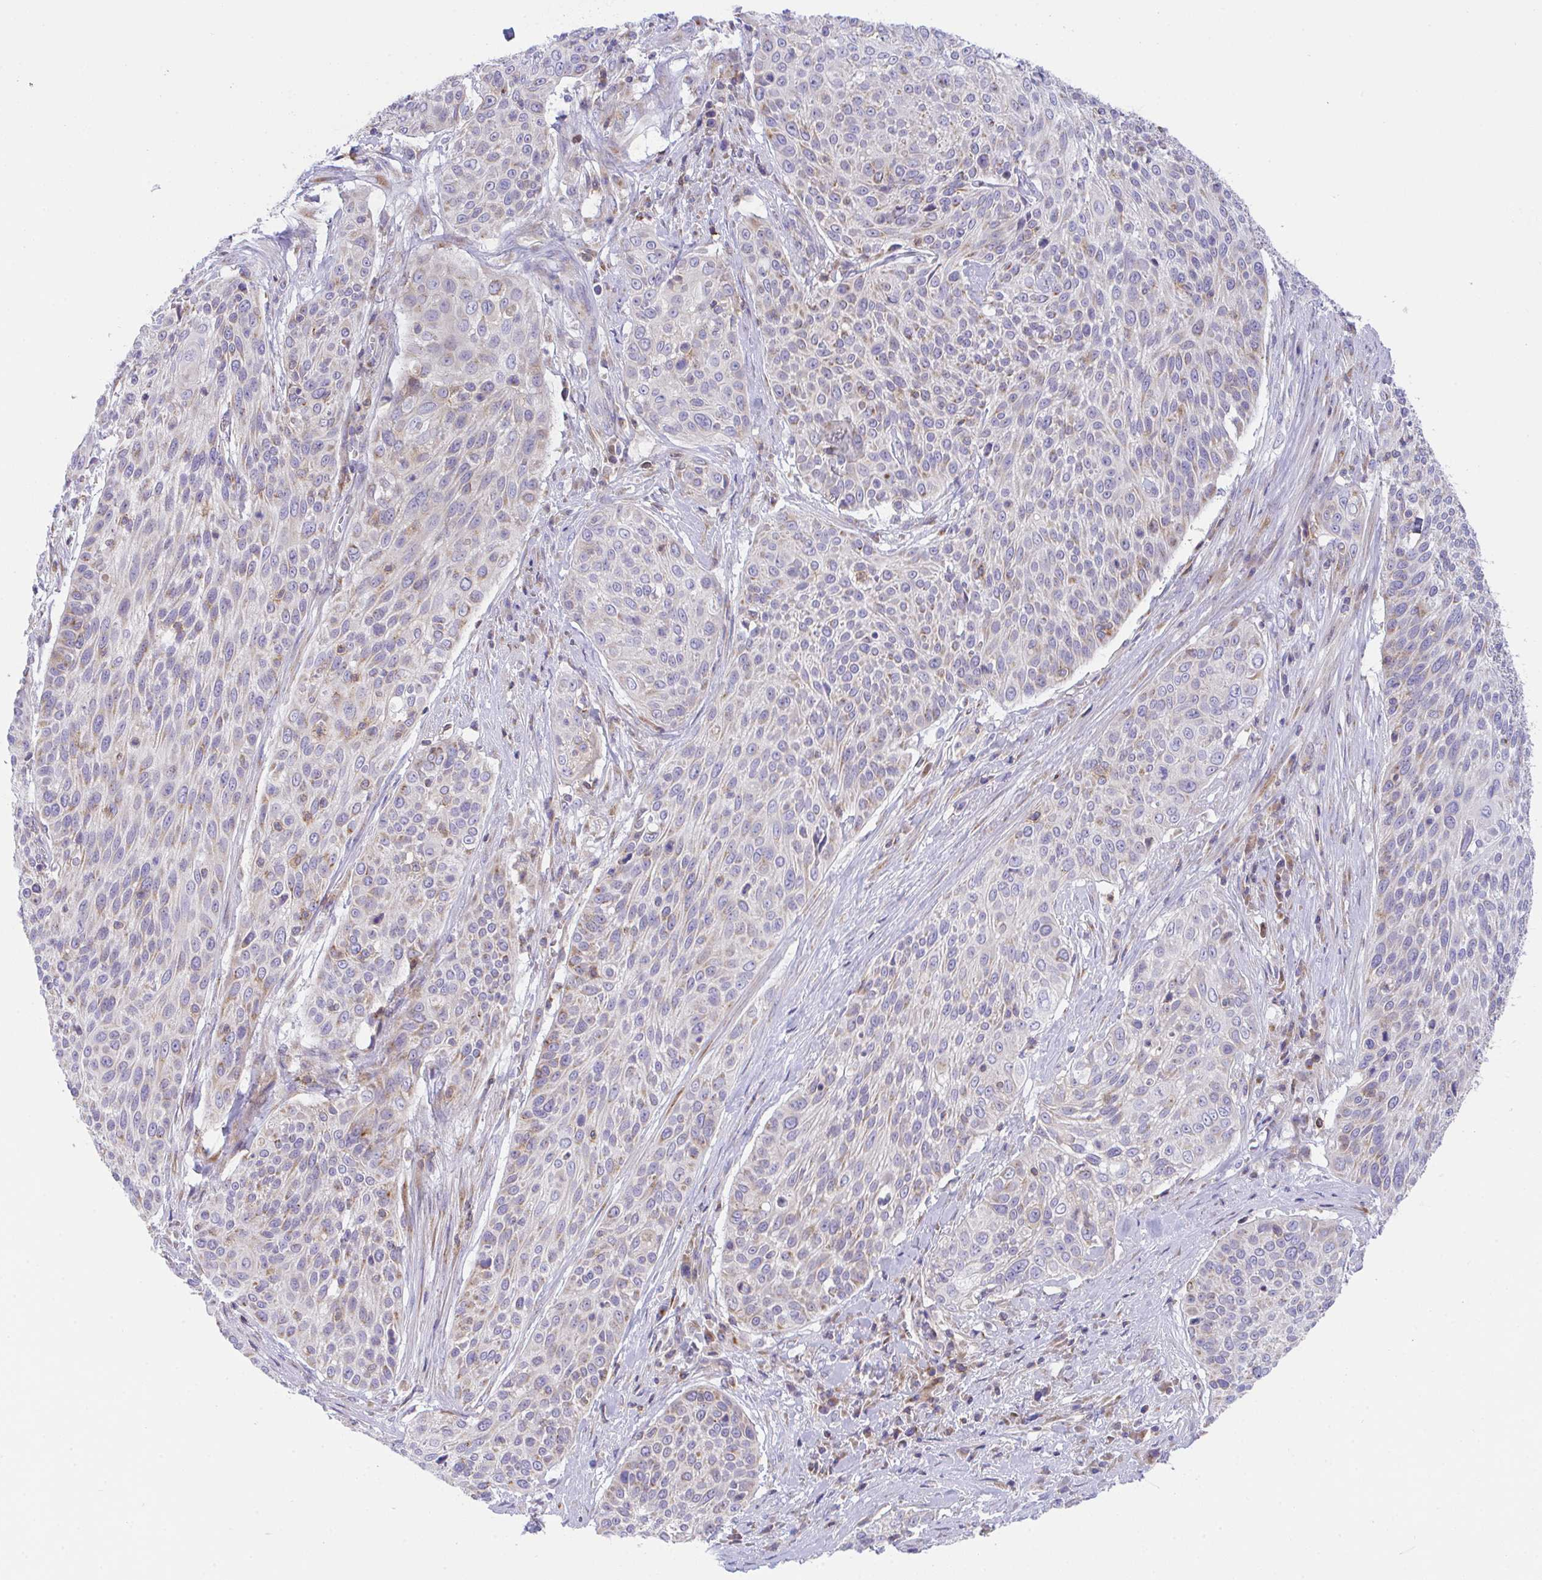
{"staining": {"intensity": "moderate", "quantity": "<25%", "location": "cytoplasmic/membranous"}, "tissue": "cervical cancer", "cell_type": "Tumor cells", "image_type": "cancer", "snomed": [{"axis": "morphology", "description": "Squamous cell carcinoma, NOS"}, {"axis": "topography", "description": "Cervix"}], "caption": "A low amount of moderate cytoplasmic/membranous positivity is present in about <25% of tumor cells in squamous cell carcinoma (cervical) tissue.", "gene": "MIA3", "patient": {"sex": "female", "age": 31}}